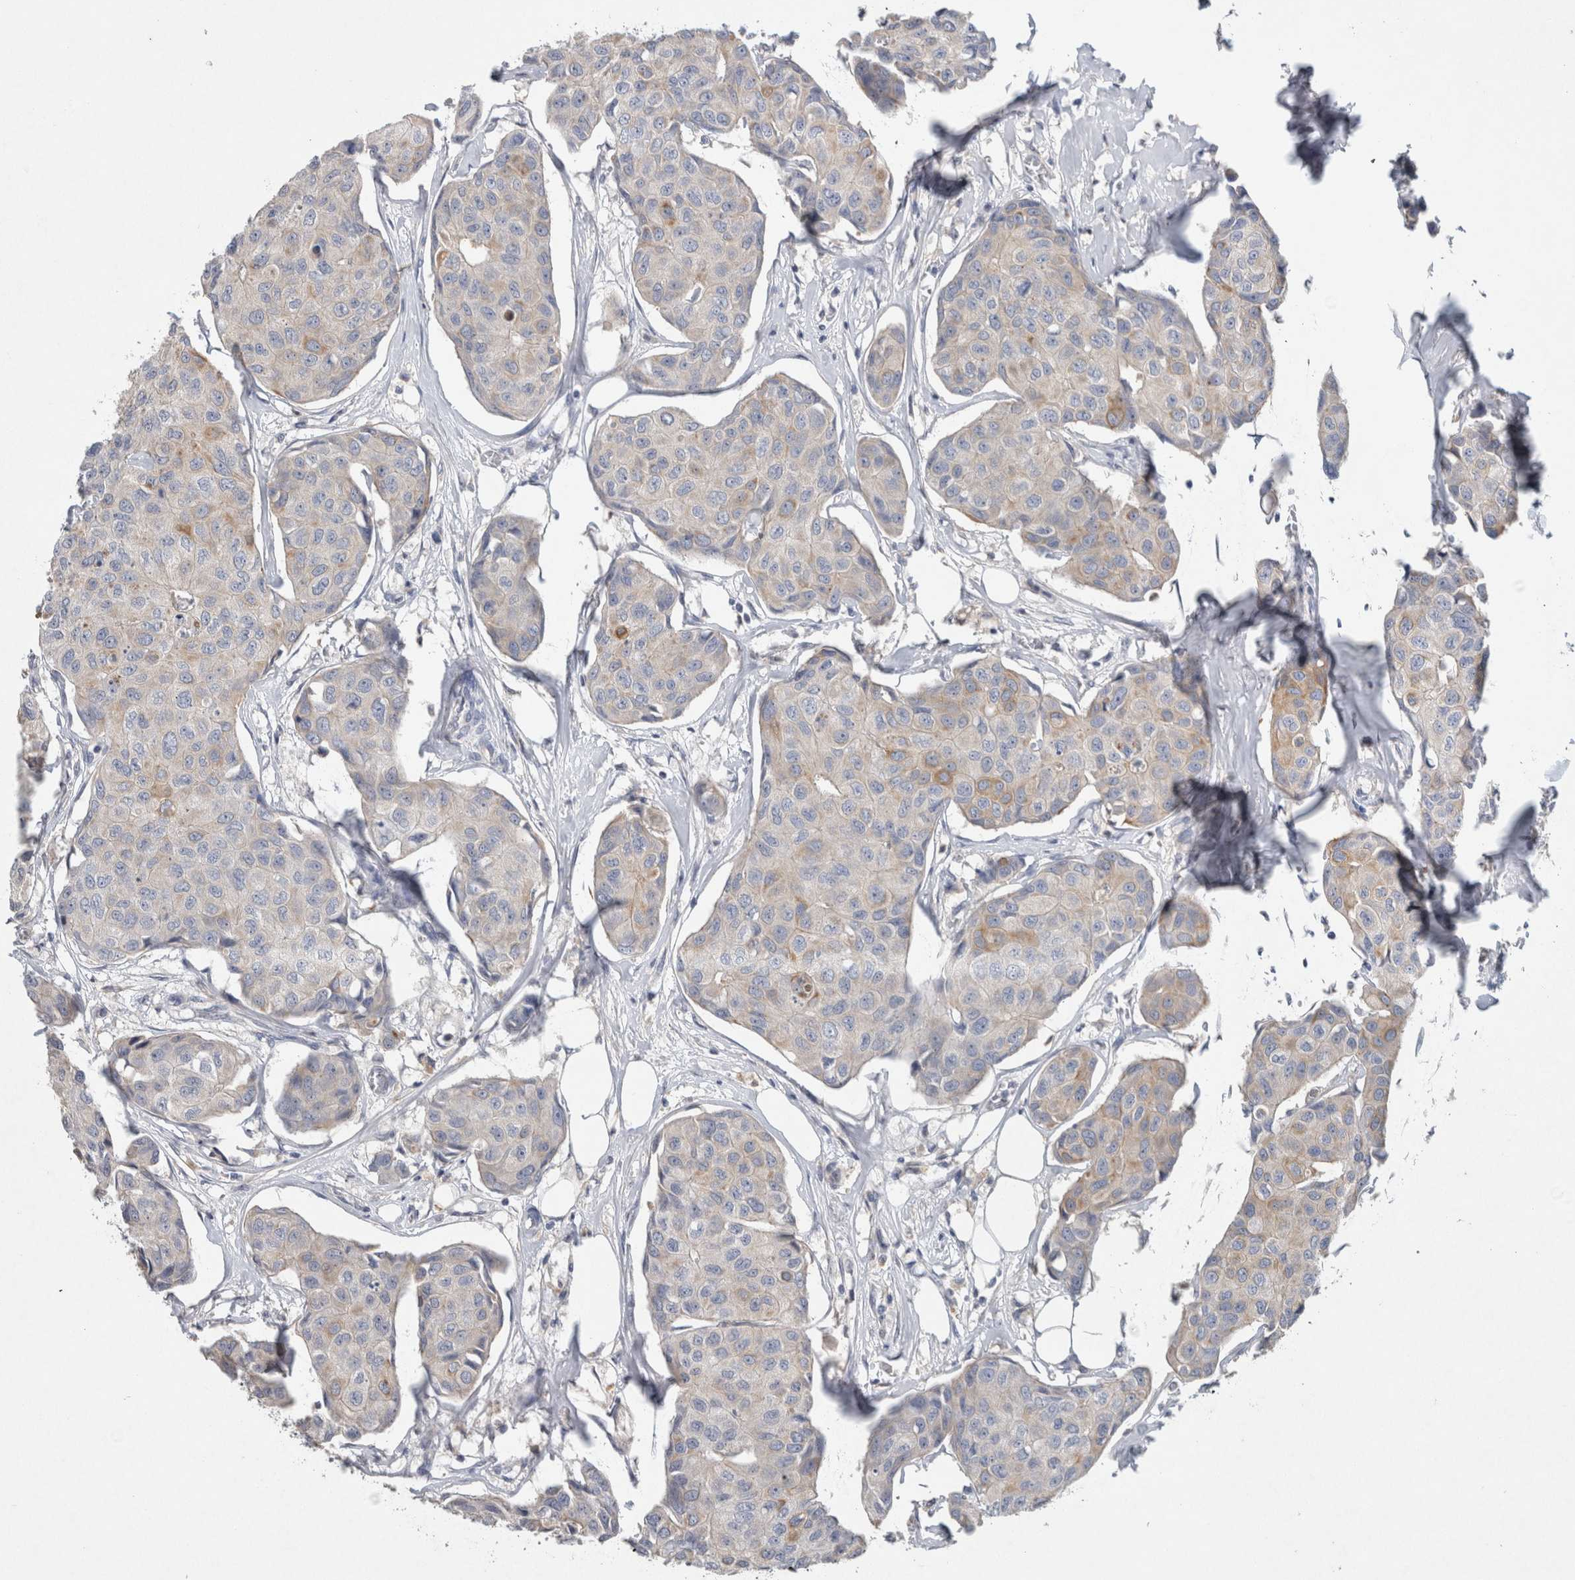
{"staining": {"intensity": "moderate", "quantity": "<25%", "location": "cytoplasmic/membranous"}, "tissue": "breast cancer", "cell_type": "Tumor cells", "image_type": "cancer", "snomed": [{"axis": "morphology", "description": "Duct carcinoma"}, {"axis": "topography", "description": "Breast"}], "caption": "Protein expression analysis of breast cancer (infiltrating ductal carcinoma) reveals moderate cytoplasmic/membranous positivity in about <25% of tumor cells.", "gene": "HEXD", "patient": {"sex": "female", "age": 80}}